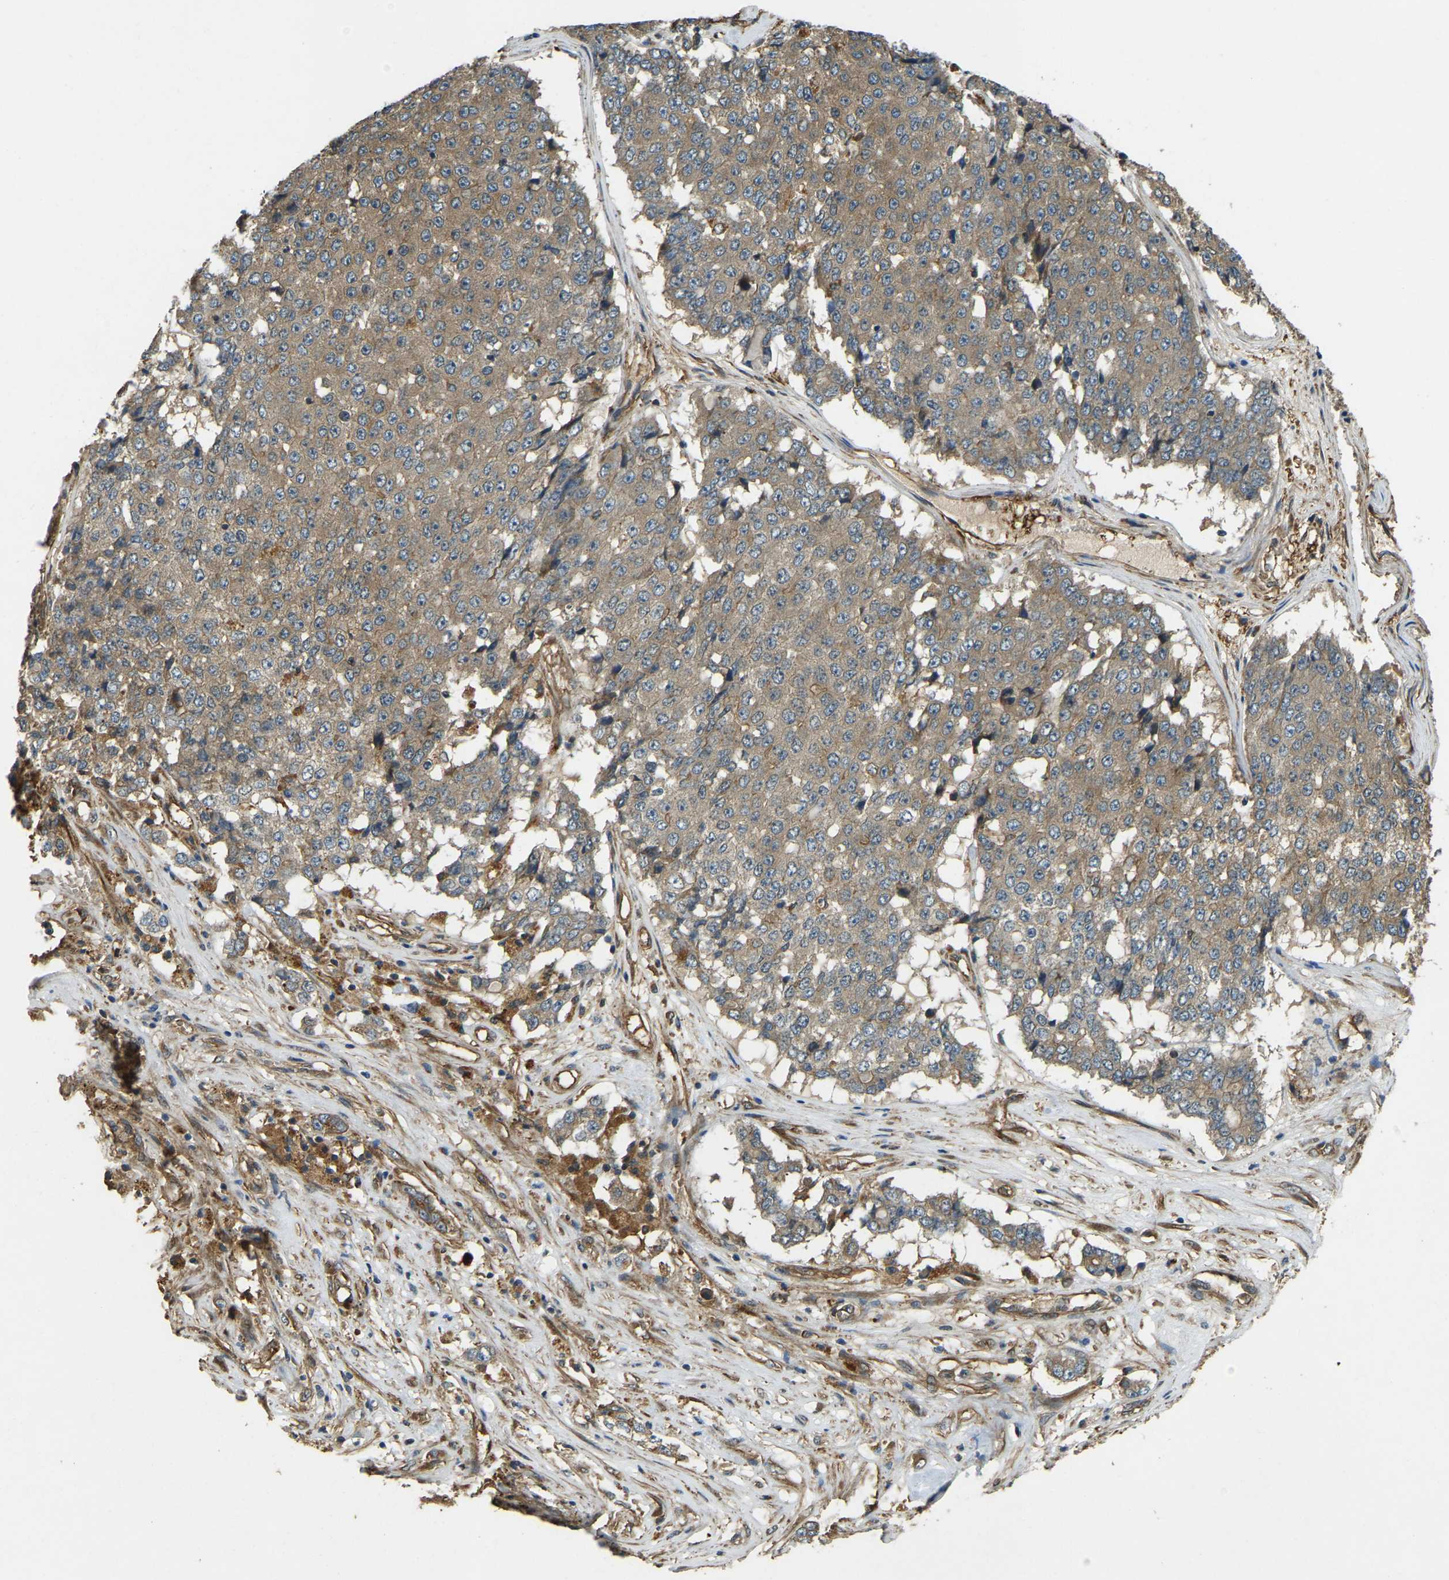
{"staining": {"intensity": "moderate", "quantity": ">75%", "location": "cytoplasmic/membranous"}, "tissue": "pancreatic cancer", "cell_type": "Tumor cells", "image_type": "cancer", "snomed": [{"axis": "morphology", "description": "Adenocarcinoma, NOS"}, {"axis": "topography", "description": "Pancreas"}], "caption": "Brown immunohistochemical staining in human pancreatic cancer (adenocarcinoma) displays moderate cytoplasmic/membranous expression in approximately >75% of tumor cells. (brown staining indicates protein expression, while blue staining denotes nuclei).", "gene": "ERGIC1", "patient": {"sex": "male", "age": 50}}